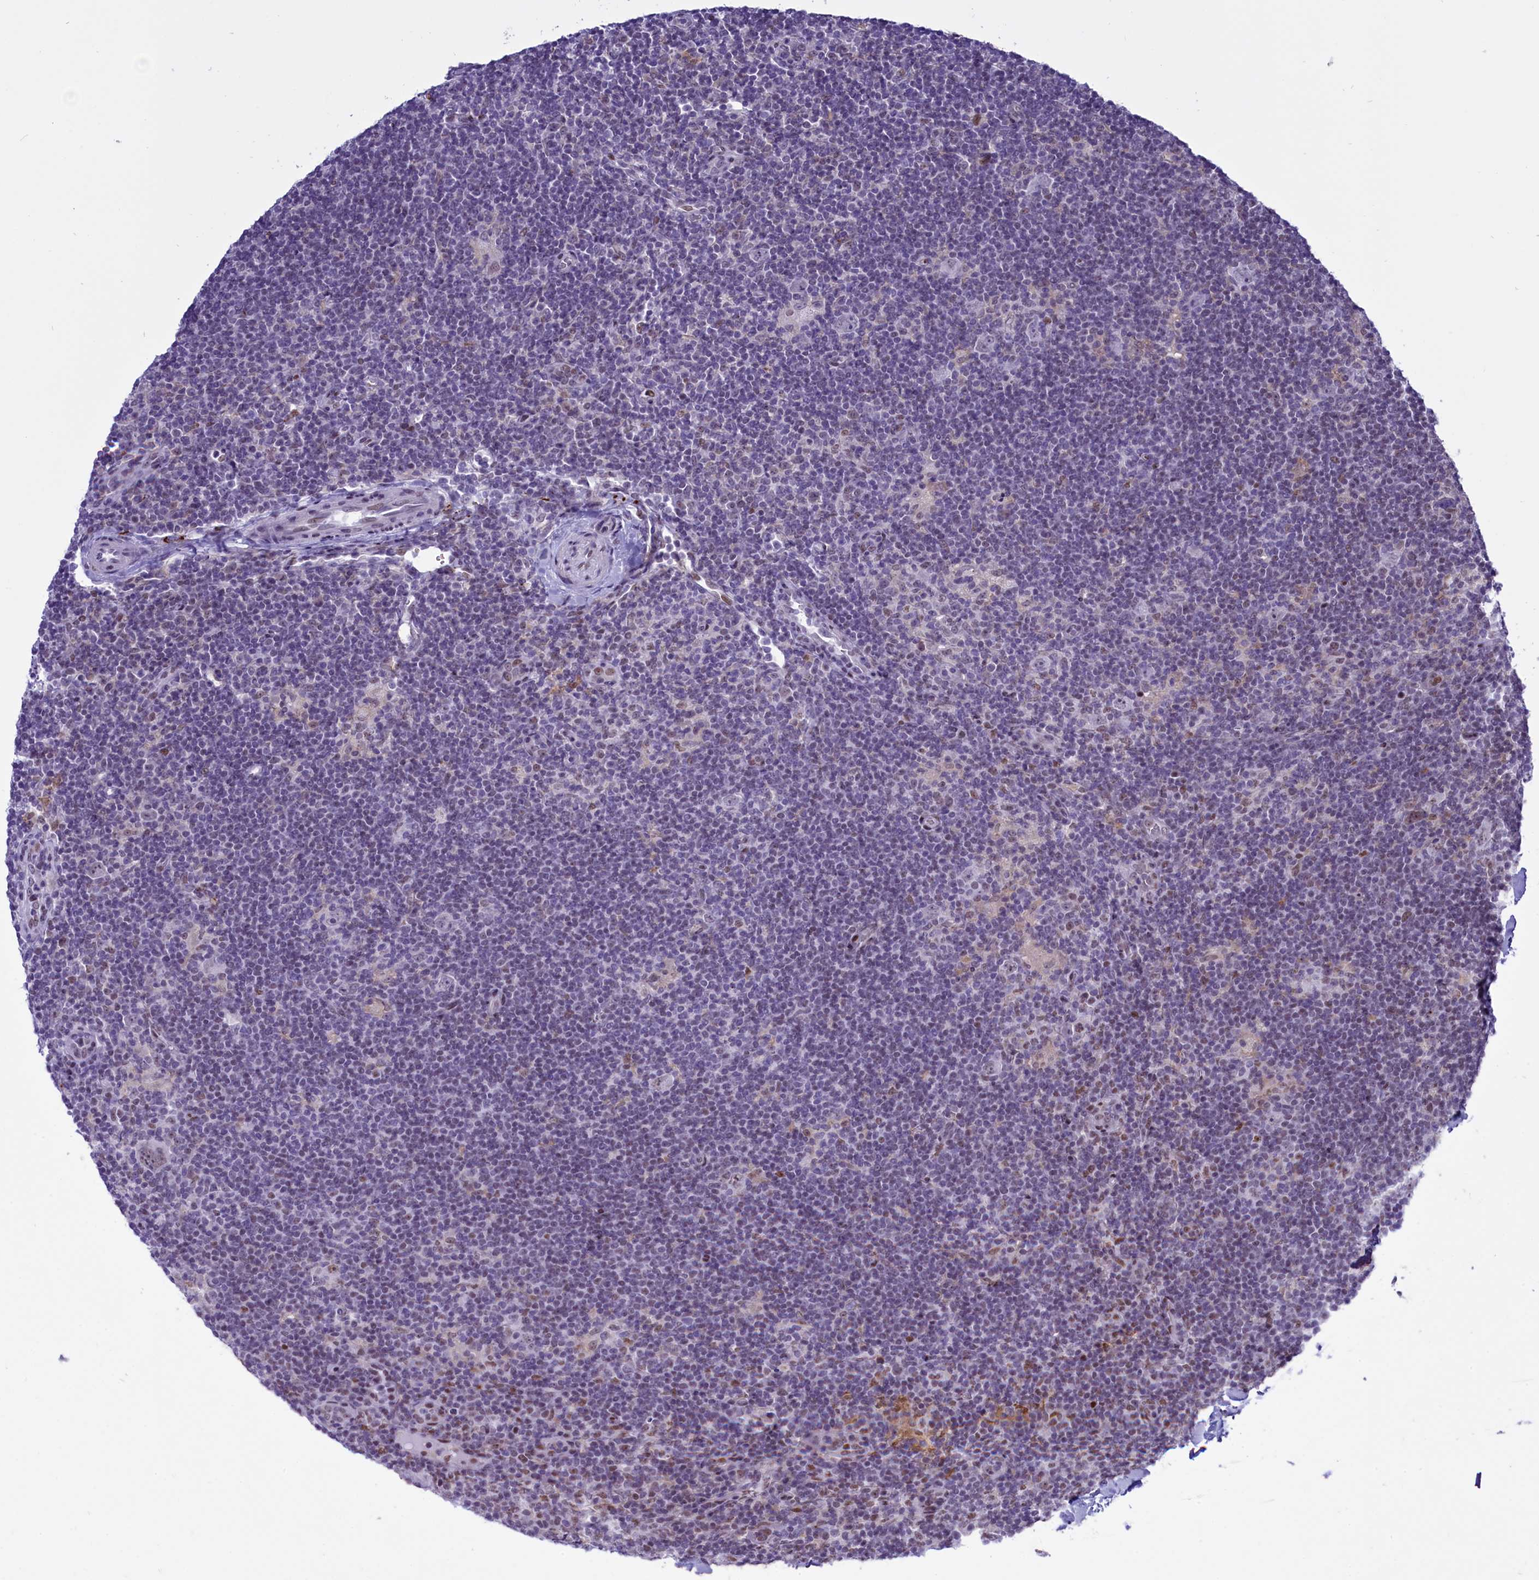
{"staining": {"intensity": "negative", "quantity": "none", "location": "none"}, "tissue": "lymphoma", "cell_type": "Tumor cells", "image_type": "cancer", "snomed": [{"axis": "morphology", "description": "Hodgkin's disease, NOS"}, {"axis": "topography", "description": "Lymph node"}], "caption": "Hodgkin's disease was stained to show a protein in brown. There is no significant positivity in tumor cells.", "gene": "RPS6KB1", "patient": {"sex": "female", "age": 57}}